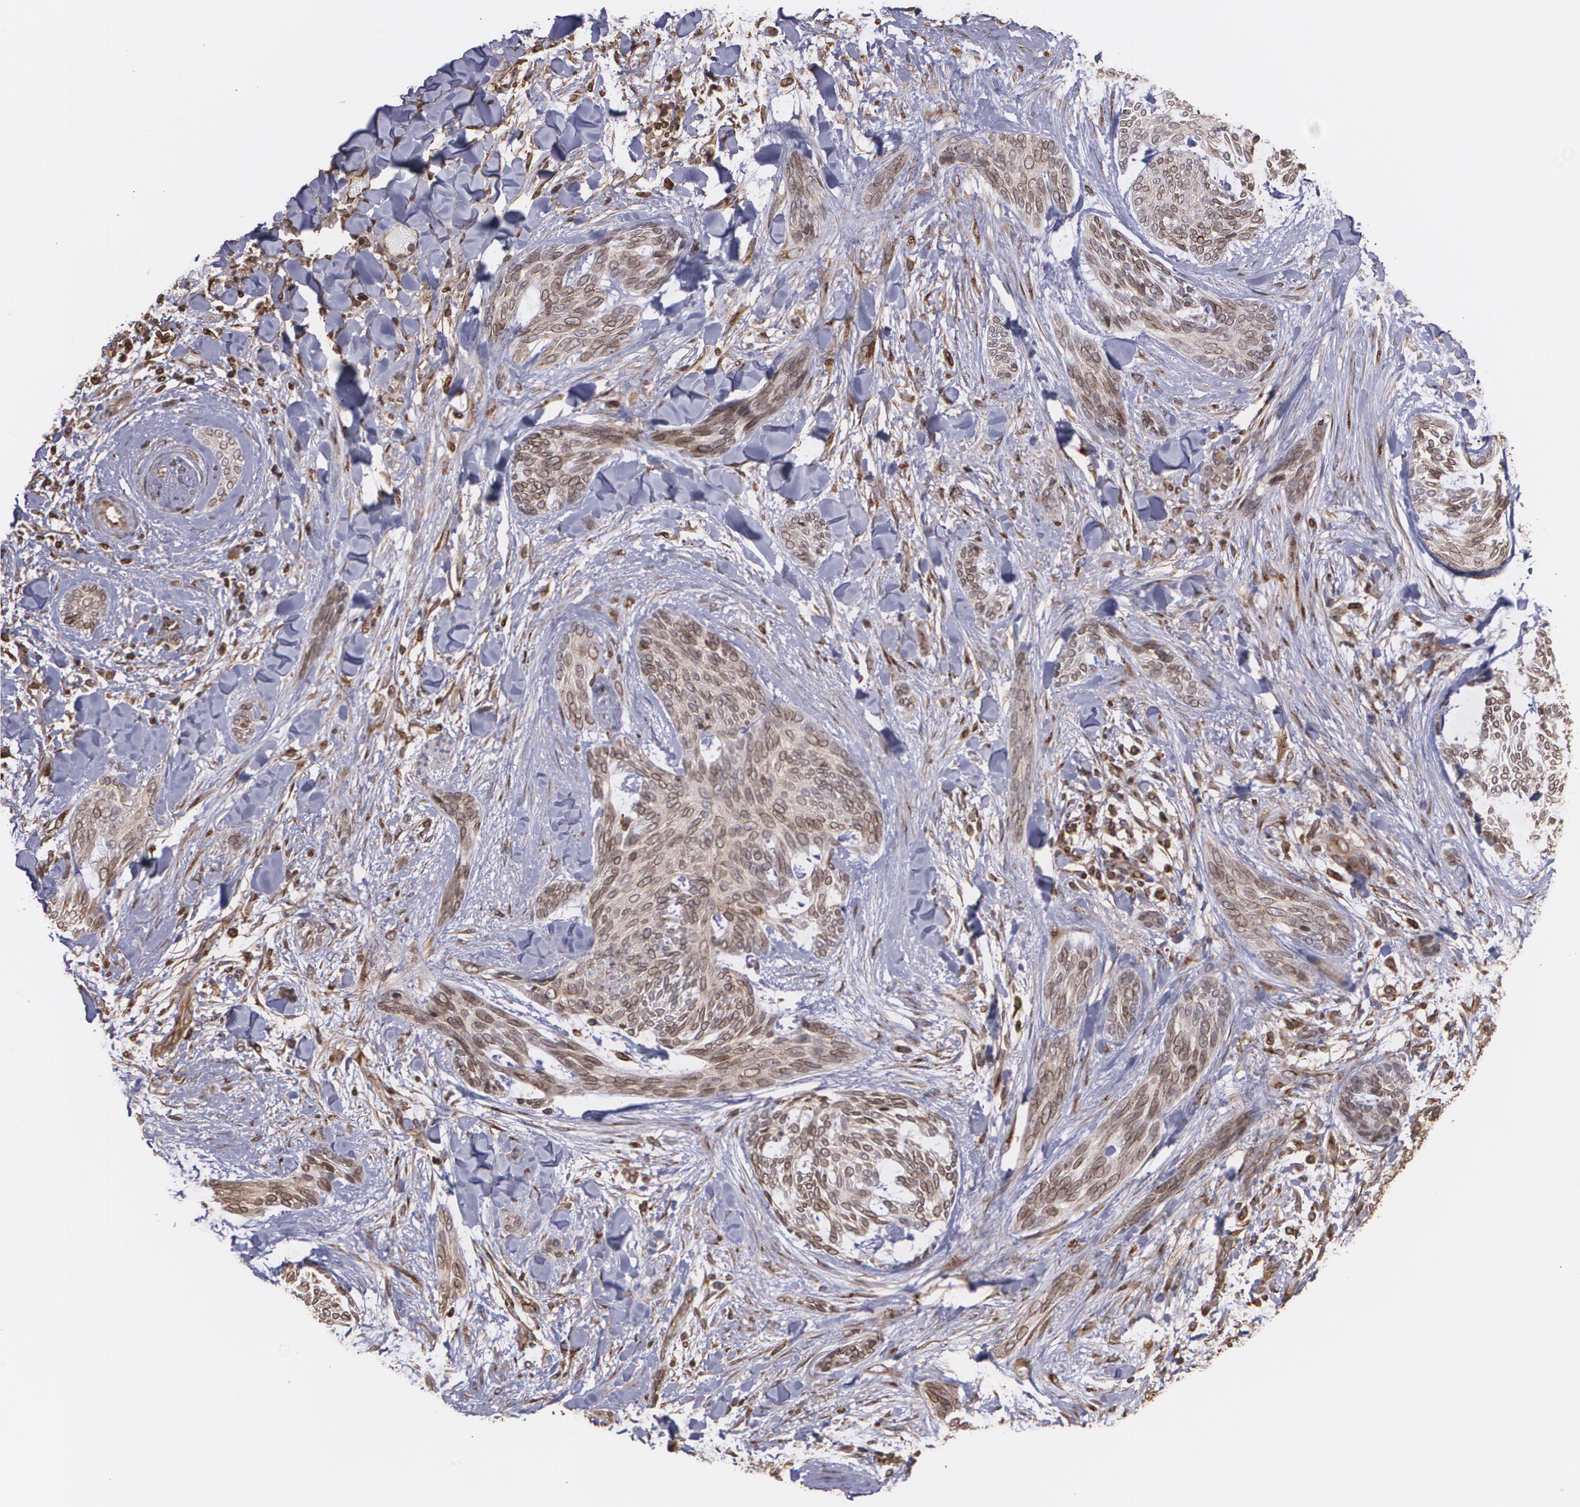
{"staining": {"intensity": "moderate", "quantity": "25%-75%", "location": "cytoplasmic/membranous"}, "tissue": "skin cancer", "cell_type": "Tumor cells", "image_type": "cancer", "snomed": [{"axis": "morphology", "description": "Normal tissue, NOS"}, {"axis": "morphology", "description": "Basal cell carcinoma"}, {"axis": "topography", "description": "Skin"}], "caption": "Basal cell carcinoma (skin) stained for a protein shows moderate cytoplasmic/membranous positivity in tumor cells.", "gene": "TRIP11", "patient": {"sex": "female", "age": 71}}